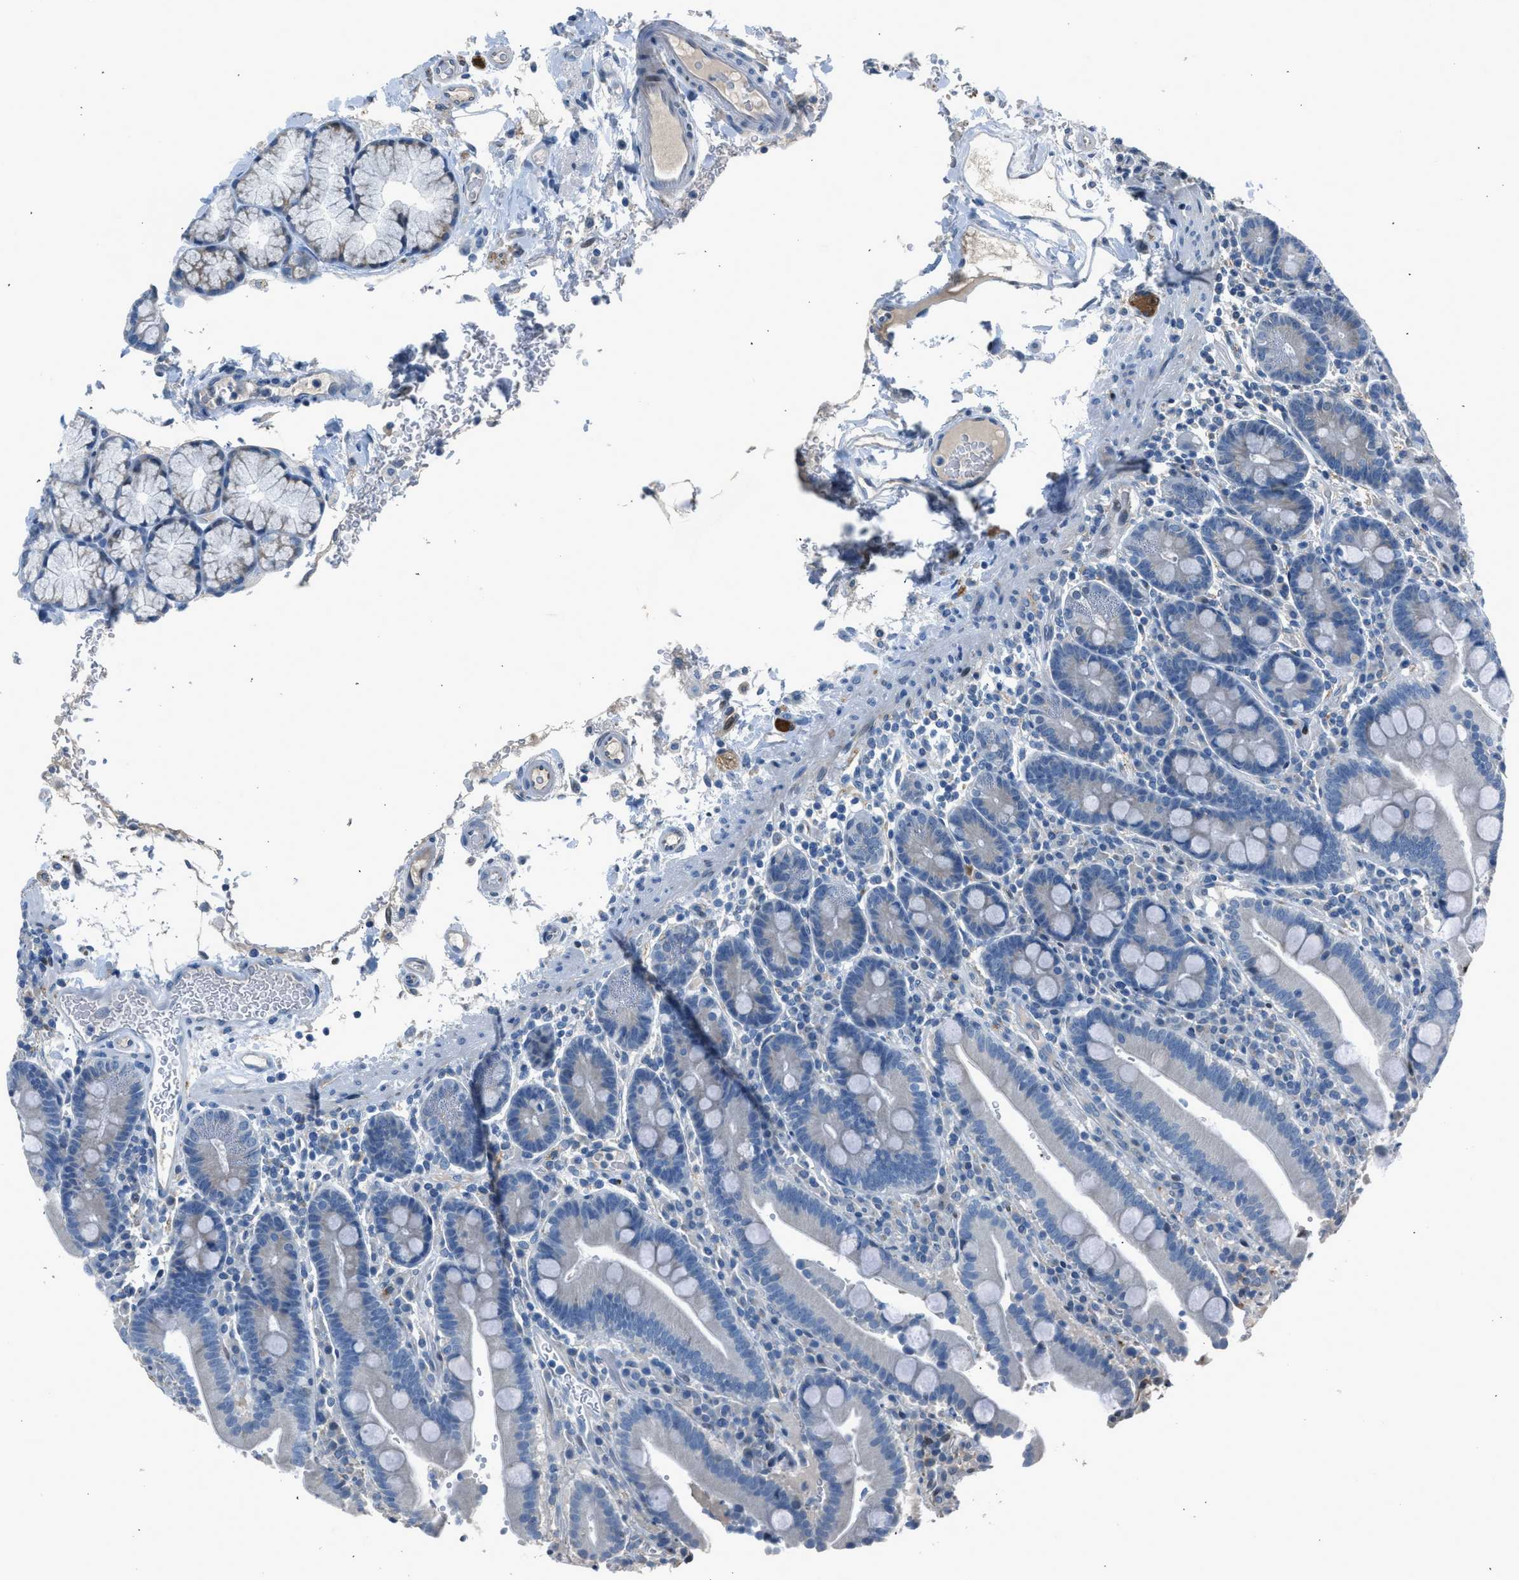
{"staining": {"intensity": "weak", "quantity": "<25%", "location": "cytoplasmic/membranous"}, "tissue": "duodenum", "cell_type": "Glandular cells", "image_type": "normal", "snomed": [{"axis": "morphology", "description": "Normal tissue, NOS"}, {"axis": "topography", "description": "Small intestine, NOS"}], "caption": "The image reveals no staining of glandular cells in benign duodenum. (DAB immunohistochemistry (IHC), high magnification).", "gene": "RNF41", "patient": {"sex": "female", "age": 71}}